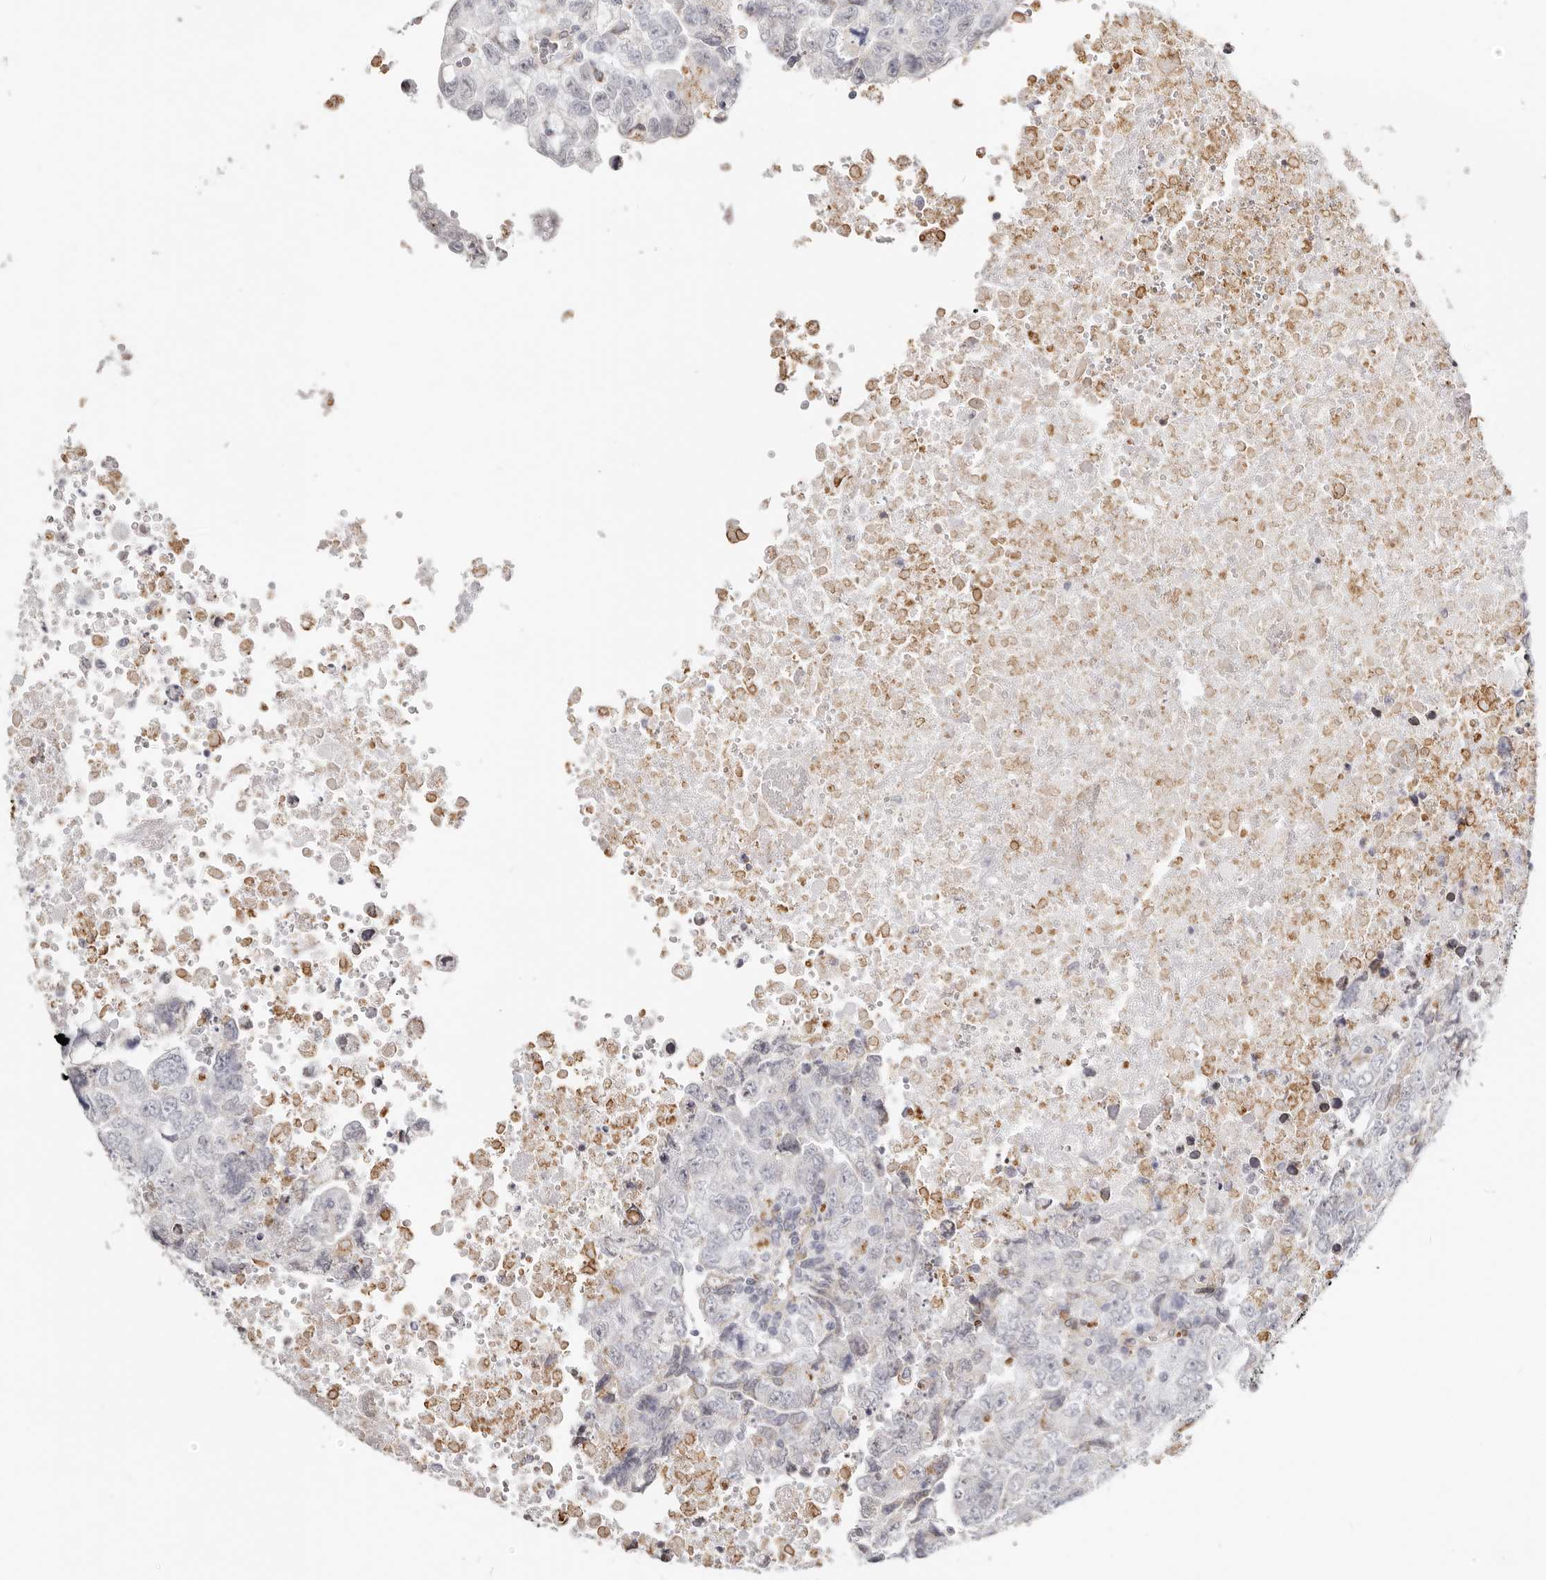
{"staining": {"intensity": "negative", "quantity": "none", "location": "none"}, "tissue": "testis cancer", "cell_type": "Tumor cells", "image_type": "cancer", "snomed": [{"axis": "morphology", "description": "Carcinoma, Embryonal, NOS"}, {"axis": "topography", "description": "Testis"}], "caption": "DAB (3,3'-diaminobenzidine) immunohistochemical staining of testis cancer (embryonal carcinoma) demonstrates no significant staining in tumor cells.", "gene": "IL32", "patient": {"sex": "male", "age": 37}}